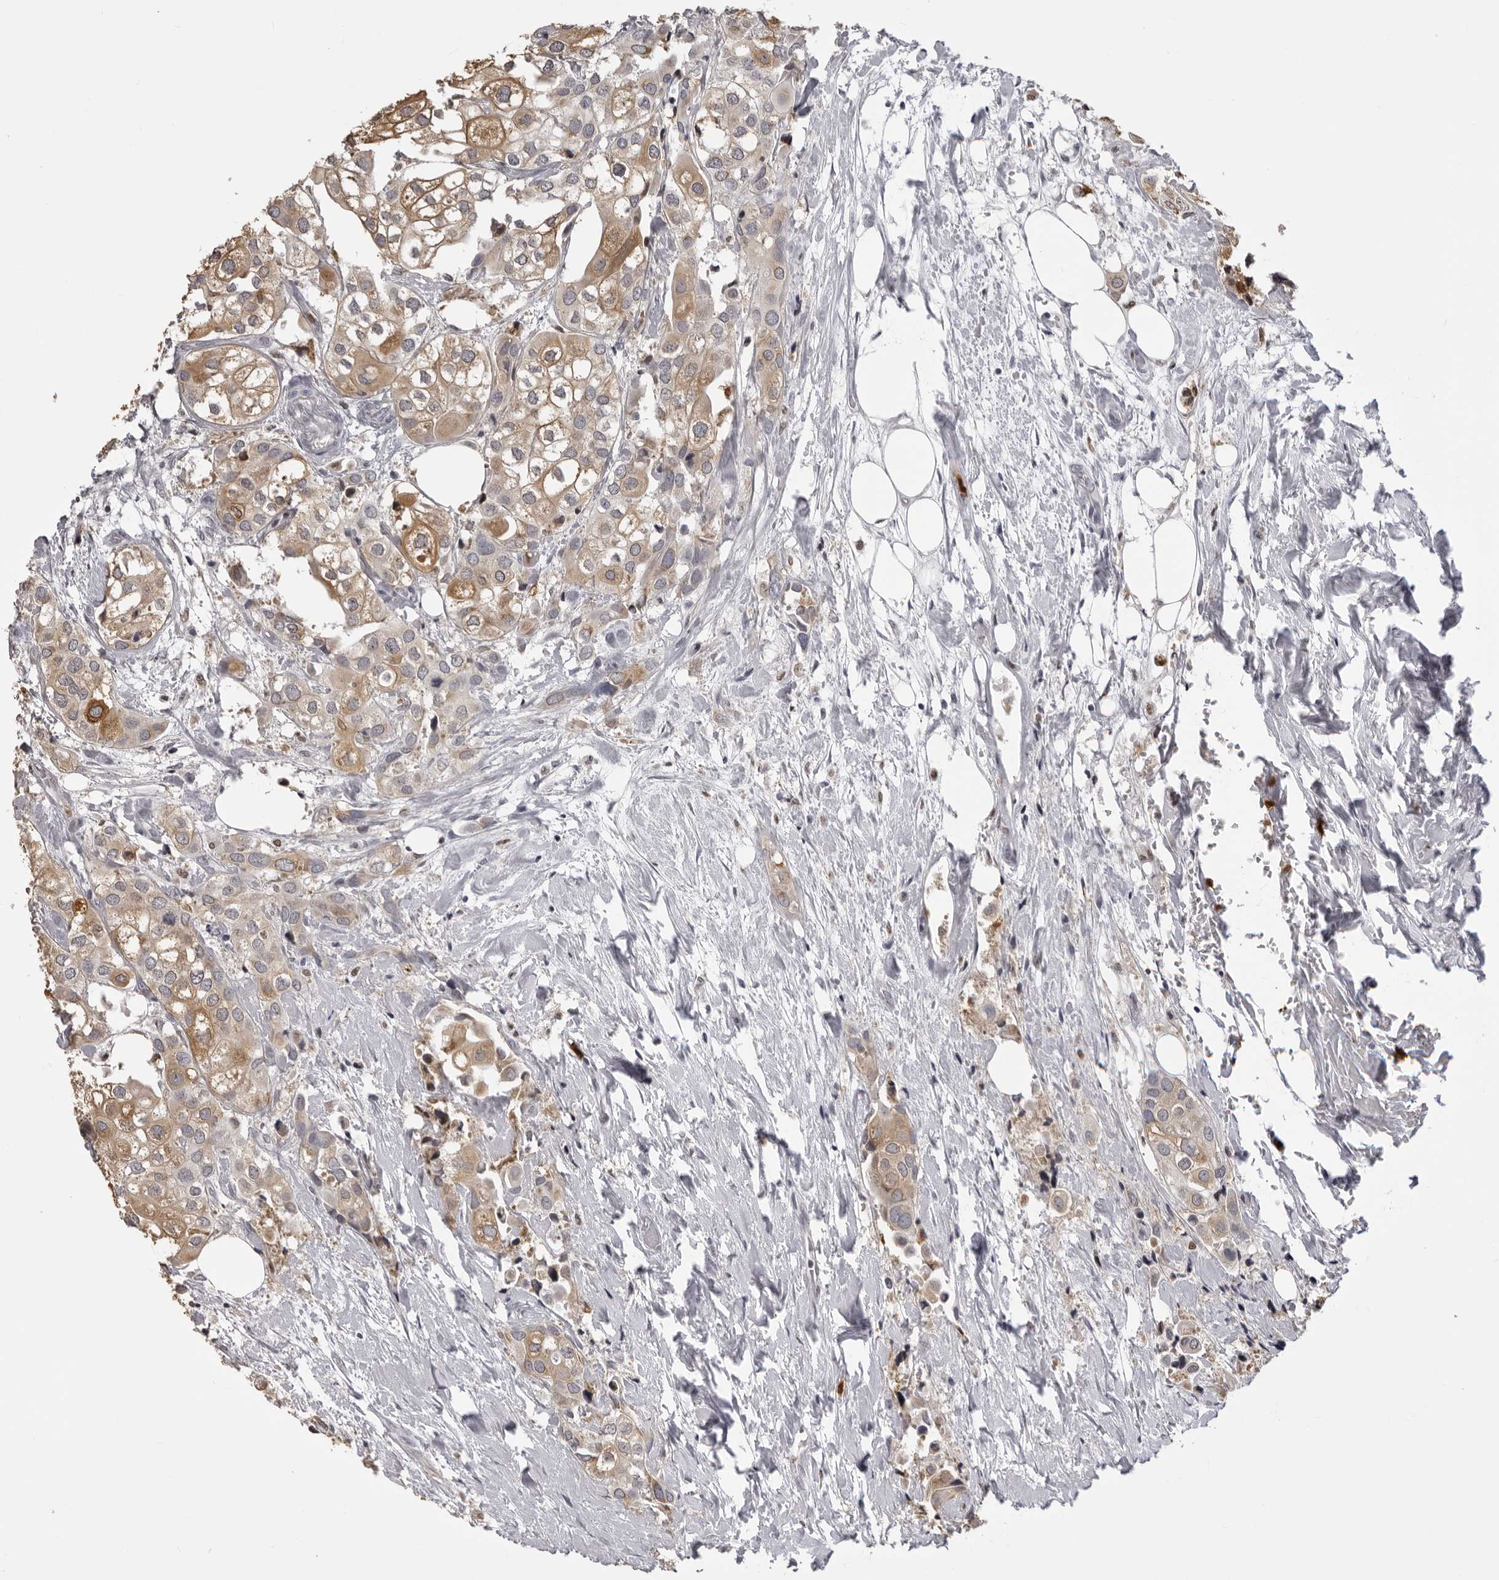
{"staining": {"intensity": "weak", "quantity": "25%-75%", "location": "cytoplasmic/membranous"}, "tissue": "urothelial cancer", "cell_type": "Tumor cells", "image_type": "cancer", "snomed": [{"axis": "morphology", "description": "Urothelial carcinoma, High grade"}, {"axis": "topography", "description": "Urinary bladder"}], "caption": "High-power microscopy captured an immunohistochemistry image of urothelial cancer, revealing weak cytoplasmic/membranous positivity in about 25%-75% of tumor cells.", "gene": "IL31", "patient": {"sex": "male", "age": 64}}